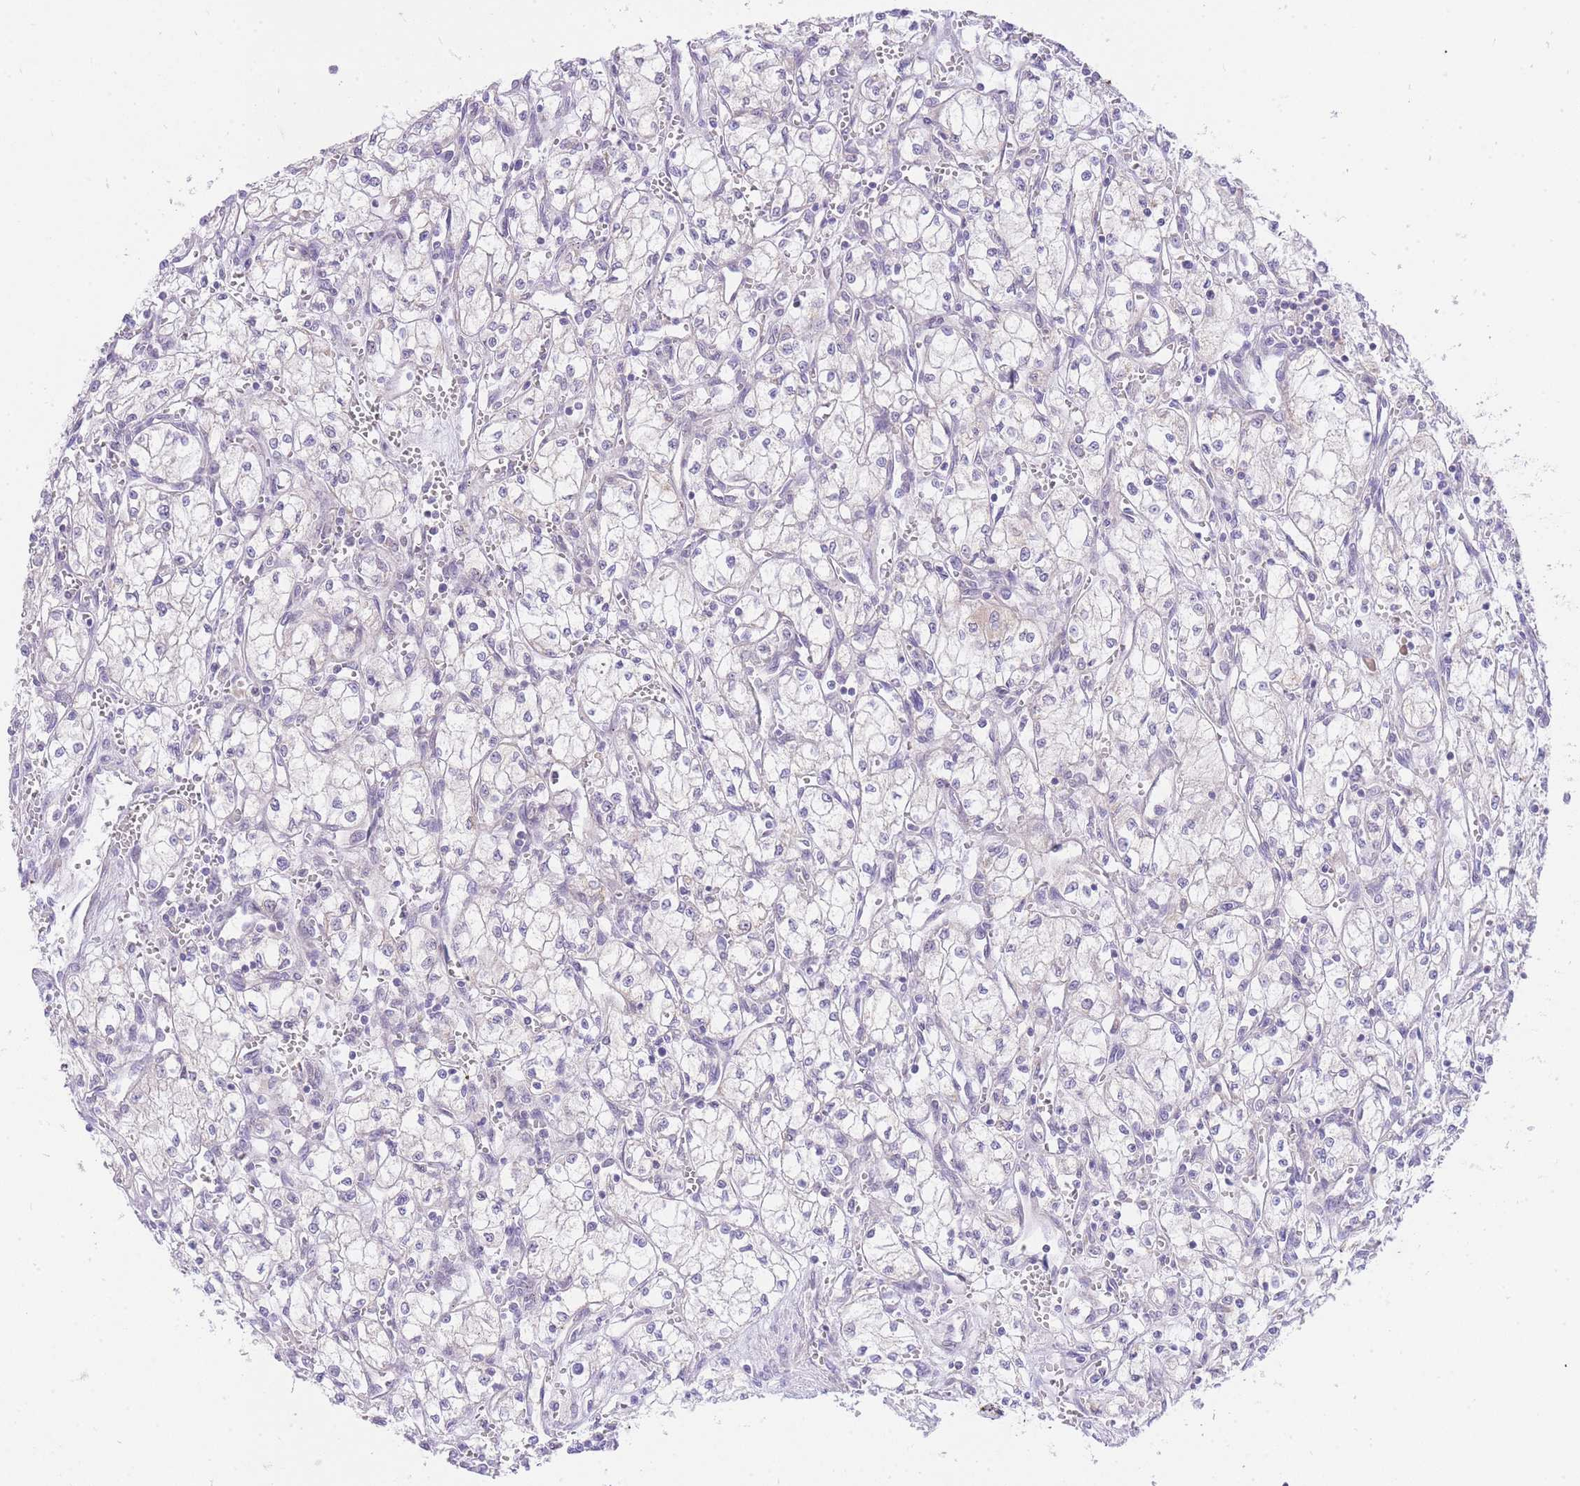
{"staining": {"intensity": "negative", "quantity": "none", "location": "none"}, "tissue": "renal cancer", "cell_type": "Tumor cells", "image_type": "cancer", "snomed": [{"axis": "morphology", "description": "Adenocarcinoma, NOS"}, {"axis": "topography", "description": "Kidney"}], "caption": "This micrograph is of renal cancer (adenocarcinoma) stained with IHC to label a protein in brown with the nuclei are counter-stained blue. There is no positivity in tumor cells.", "gene": "UBXN7", "patient": {"sex": "male", "age": 59}}